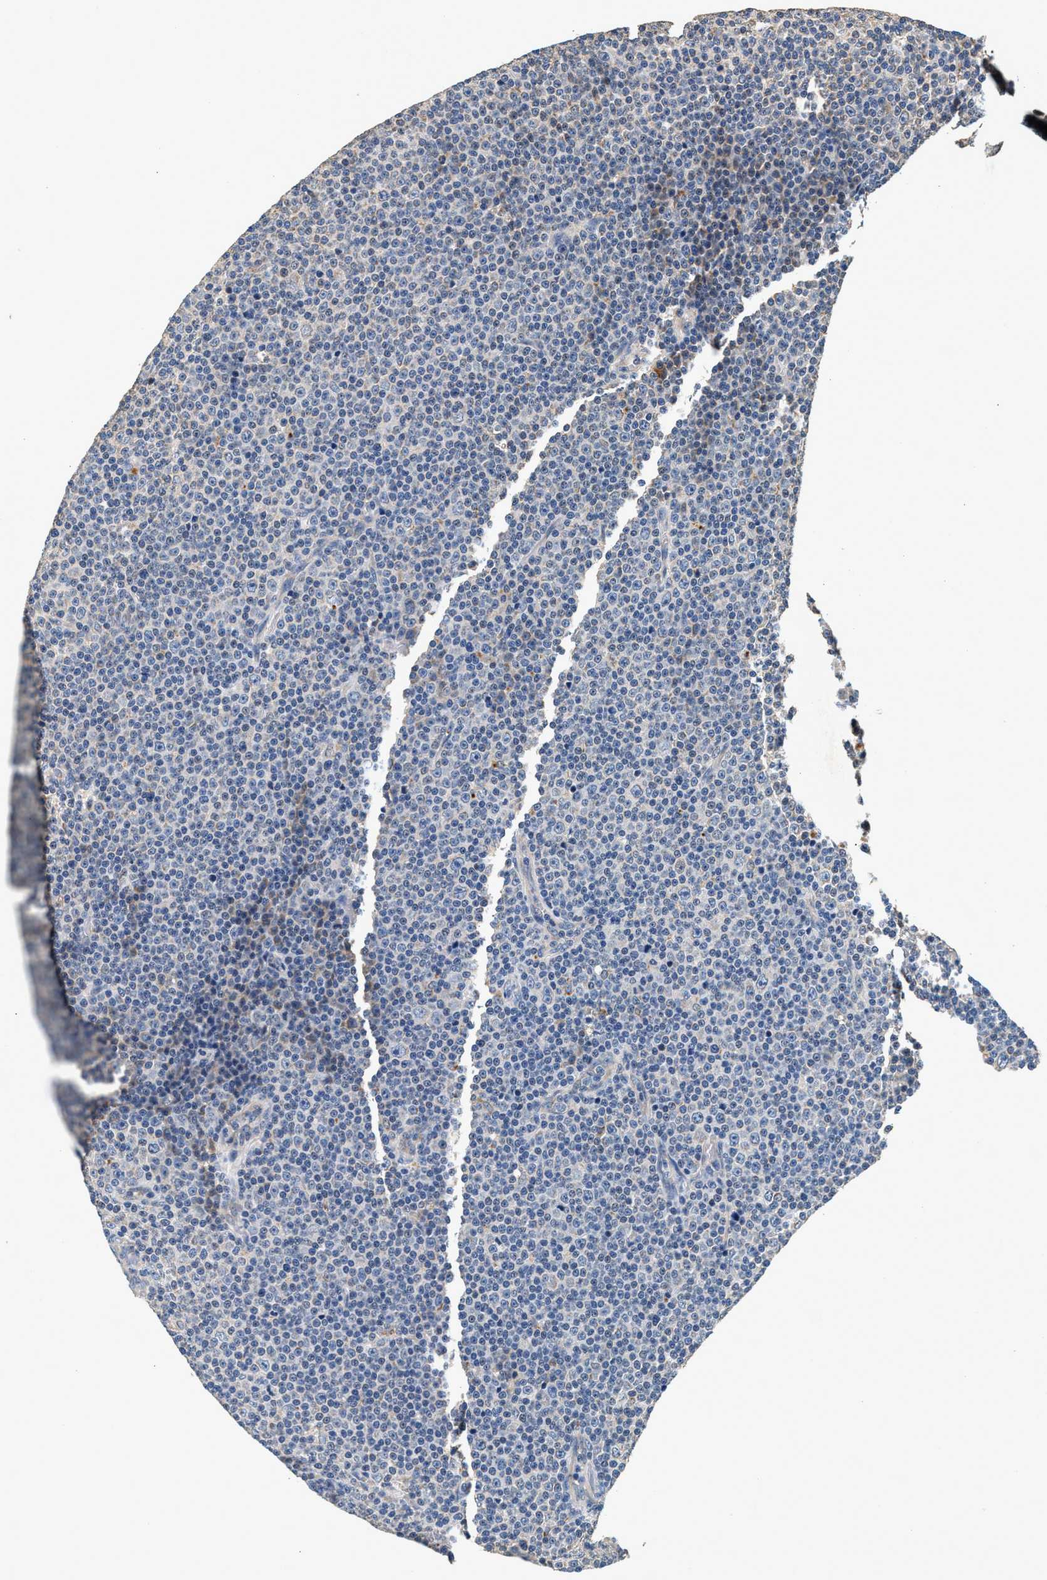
{"staining": {"intensity": "negative", "quantity": "none", "location": "none"}, "tissue": "lymphoma", "cell_type": "Tumor cells", "image_type": "cancer", "snomed": [{"axis": "morphology", "description": "Malignant lymphoma, non-Hodgkin's type, Low grade"}, {"axis": "topography", "description": "Lymph node"}], "caption": "A micrograph of human low-grade malignant lymphoma, non-Hodgkin's type is negative for staining in tumor cells.", "gene": "PTGR3", "patient": {"sex": "female", "age": 67}}